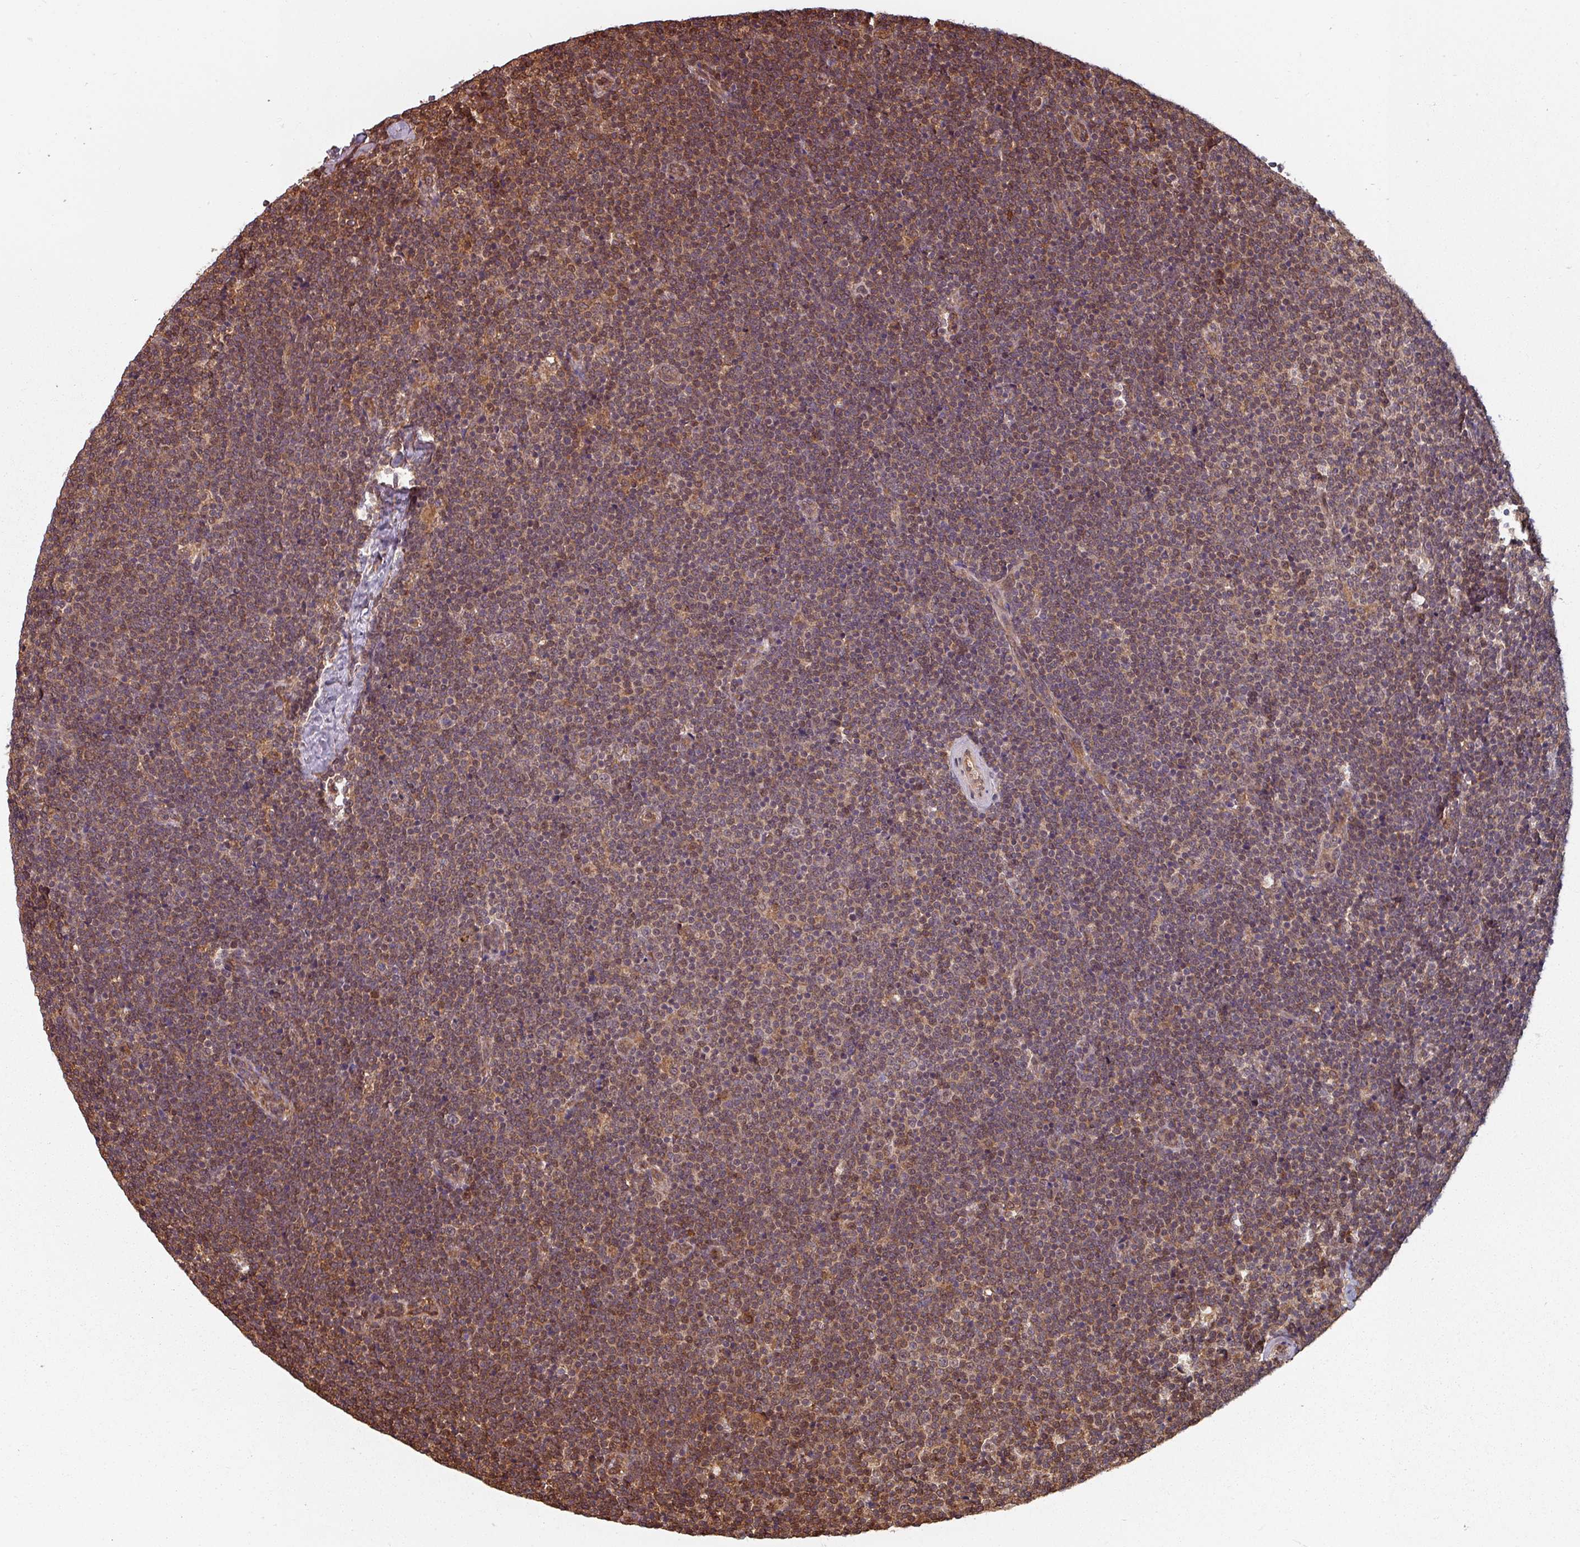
{"staining": {"intensity": "moderate", "quantity": "25%-75%", "location": "cytoplasmic/membranous,nuclear"}, "tissue": "lymphoma", "cell_type": "Tumor cells", "image_type": "cancer", "snomed": [{"axis": "morphology", "description": "Malignant lymphoma, non-Hodgkin's type, Low grade"}, {"axis": "topography", "description": "Lymph node"}], "caption": "Protein expression analysis of lymphoma demonstrates moderate cytoplasmic/membranous and nuclear staining in about 25%-75% of tumor cells. Using DAB (3,3'-diaminobenzidine) (brown) and hematoxylin (blue) stains, captured at high magnification using brightfield microscopy.", "gene": "EID1", "patient": {"sex": "male", "age": 48}}